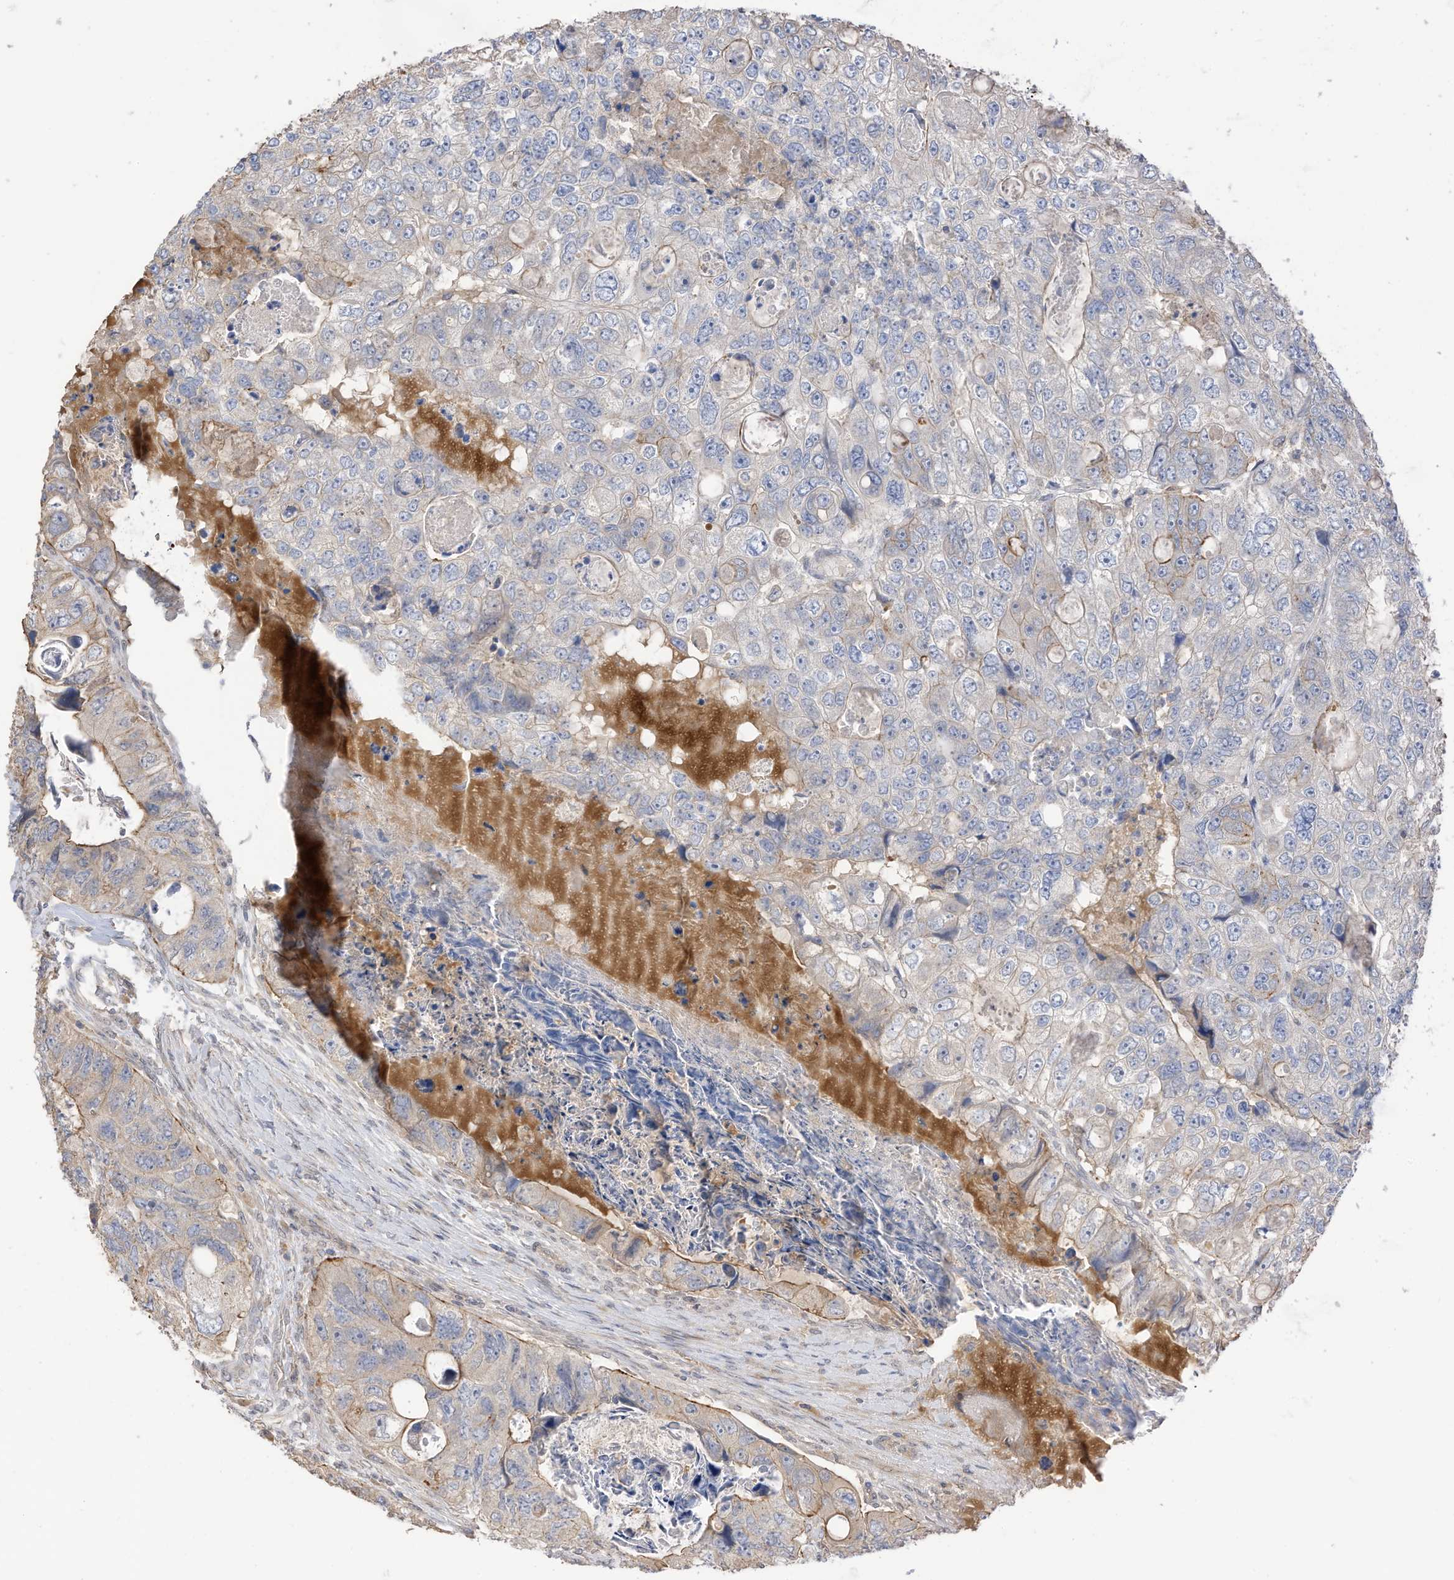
{"staining": {"intensity": "moderate", "quantity": "<25%", "location": "cytoplasmic/membranous"}, "tissue": "colorectal cancer", "cell_type": "Tumor cells", "image_type": "cancer", "snomed": [{"axis": "morphology", "description": "Adenocarcinoma, NOS"}, {"axis": "topography", "description": "Rectum"}], "caption": "High-power microscopy captured an IHC image of colorectal cancer (adenocarcinoma), revealing moderate cytoplasmic/membranous positivity in about <25% of tumor cells.", "gene": "REC8", "patient": {"sex": "male", "age": 59}}